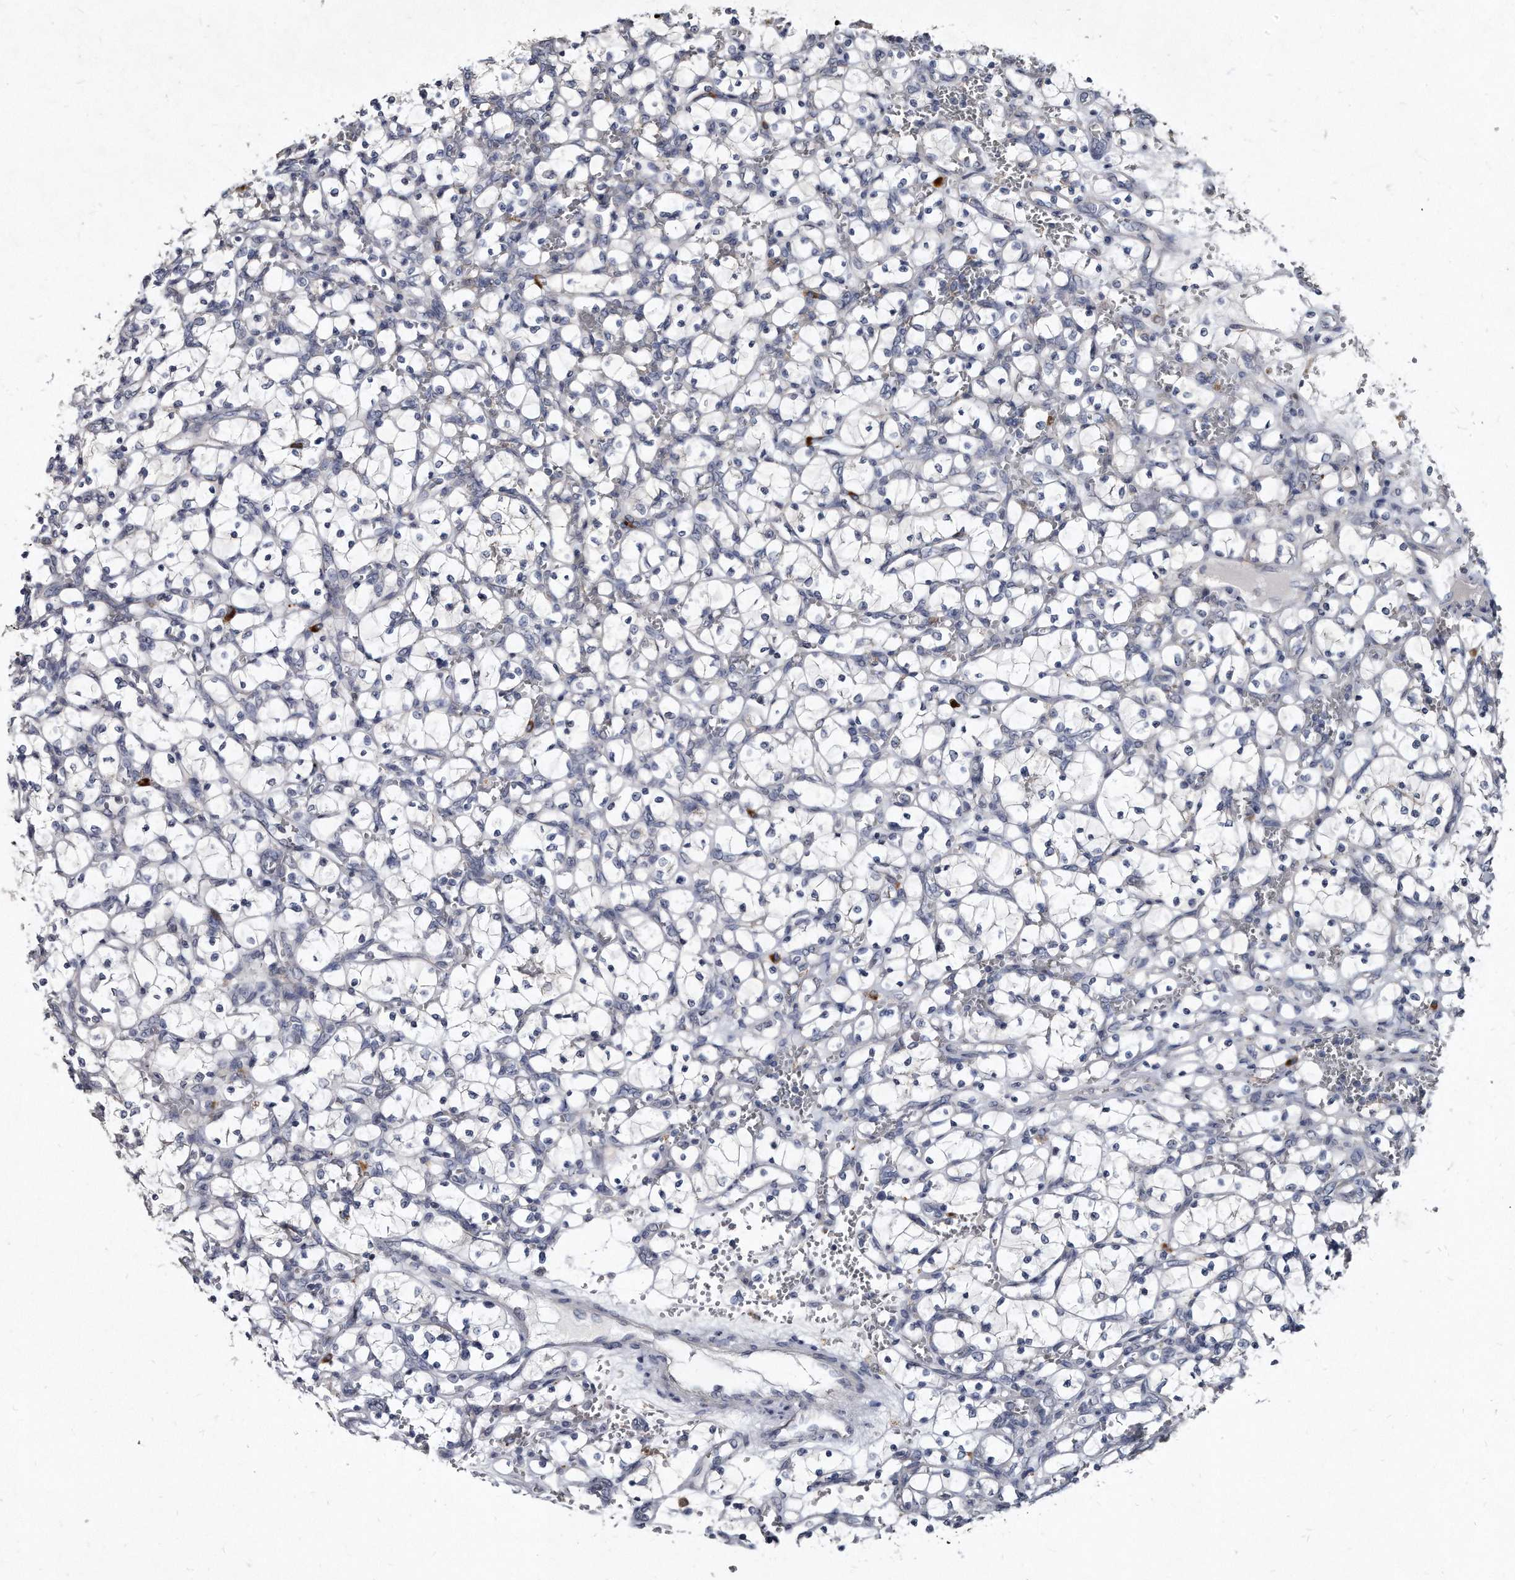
{"staining": {"intensity": "negative", "quantity": "none", "location": "none"}, "tissue": "renal cancer", "cell_type": "Tumor cells", "image_type": "cancer", "snomed": [{"axis": "morphology", "description": "Adenocarcinoma, NOS"}, {"axis": "topography", "description": "Kidney"}], "caption": "DAB immunohistochemical staining of human renal cancer demonstrates no significant expression in tumor cells.", "gene": "KLHDC3", "patient": {"sex": "female", "age": 69}}